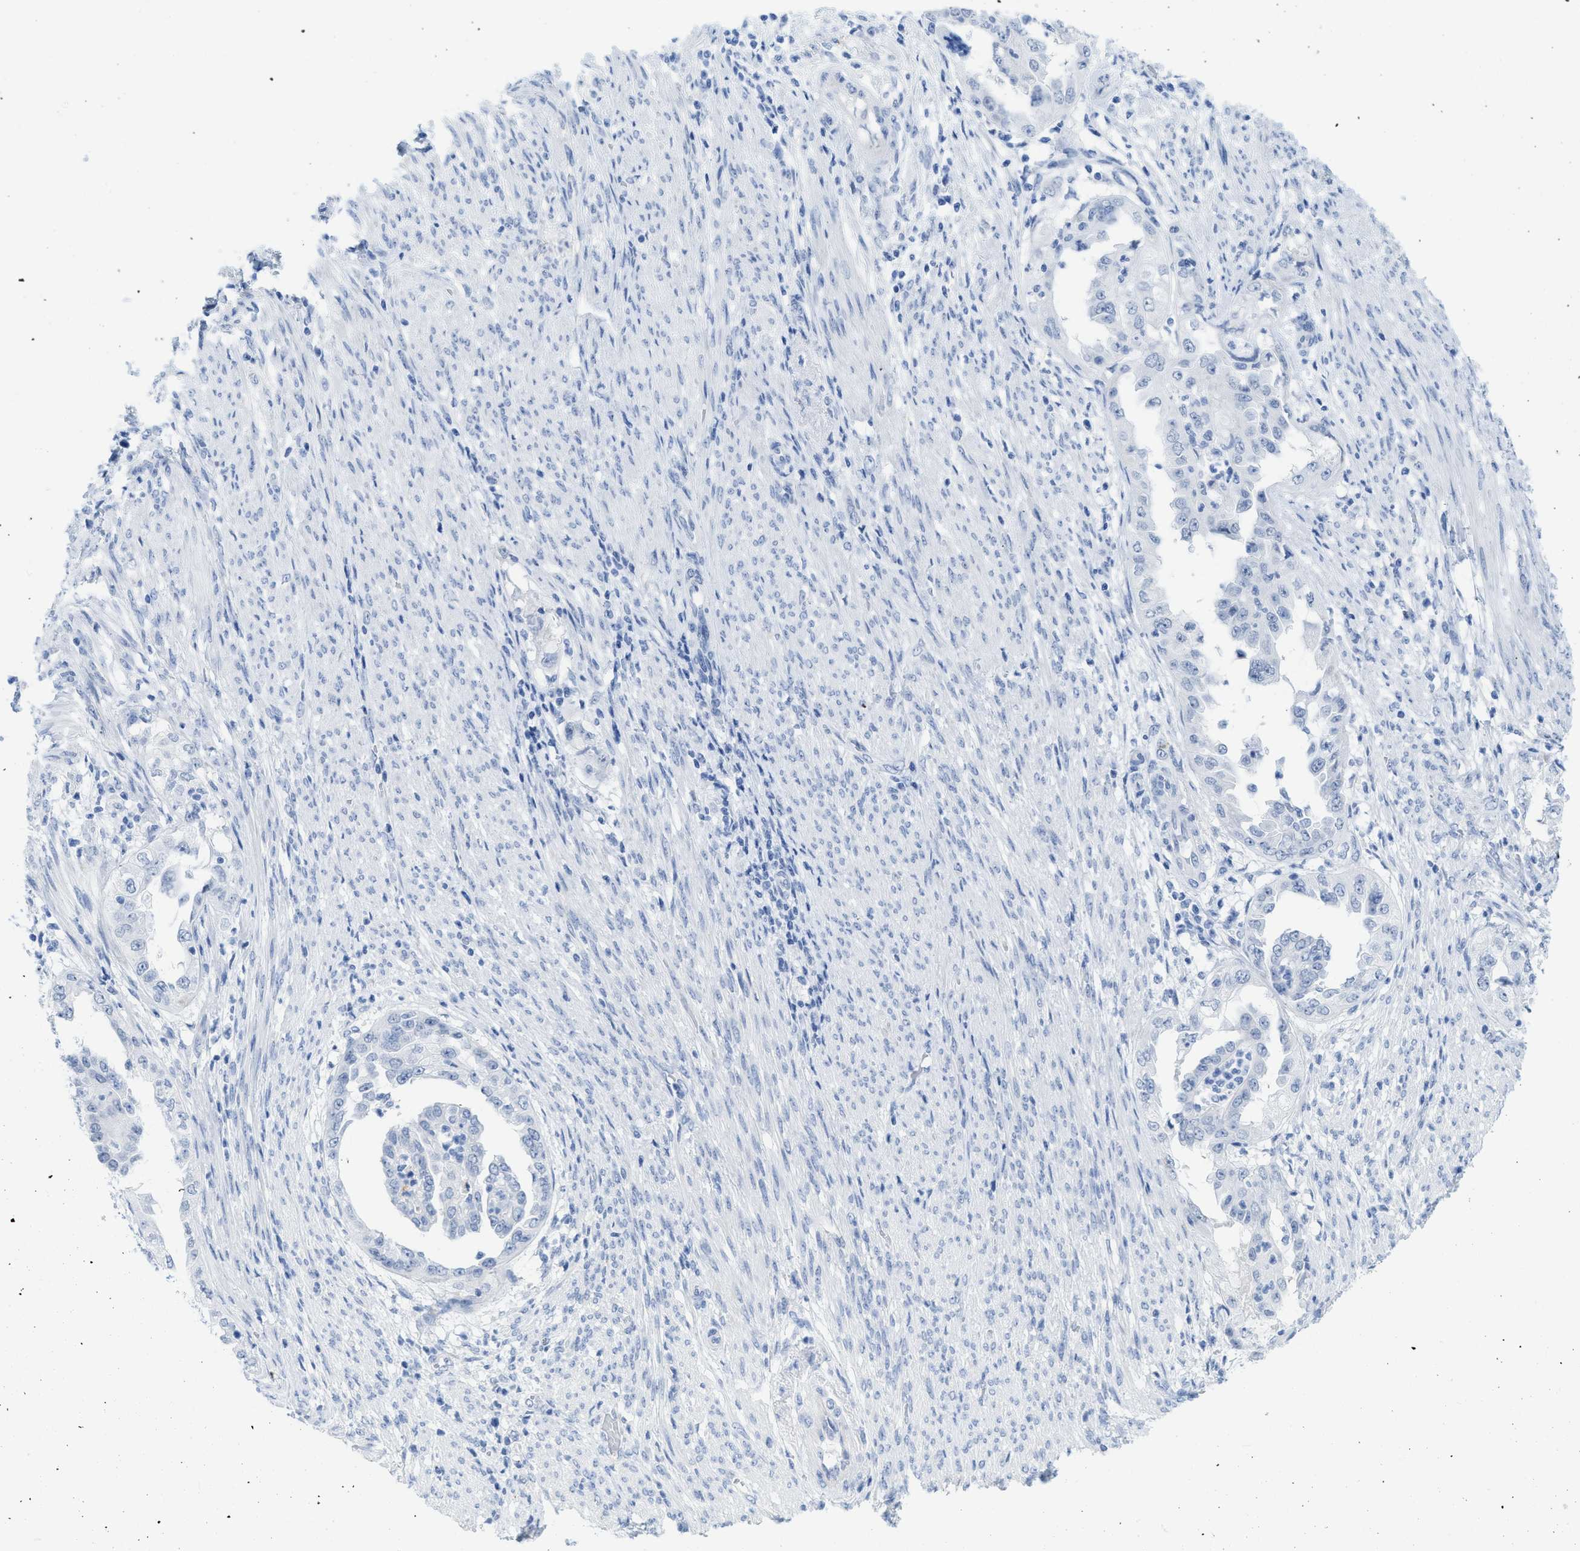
{"staining": {"intensity": "negative", "quantity": "none", "location": "none"}, "tissue": "endometrial cancer", "cell_type": "Tumor cells", "image_type": "cancer", "snomed": [{"axis": "morphology", "description": "Adenocarcinoma, NOS"}, {"axis": "topography", "description": "Endometrium"}], "caption": "Endometrial adenocarcinoma stained for a protein using immunohistochemistry (IHC) shows no positivity tumor cells.", "gene": "WDR4", "patient": {"sex": "female", "age": 85}}